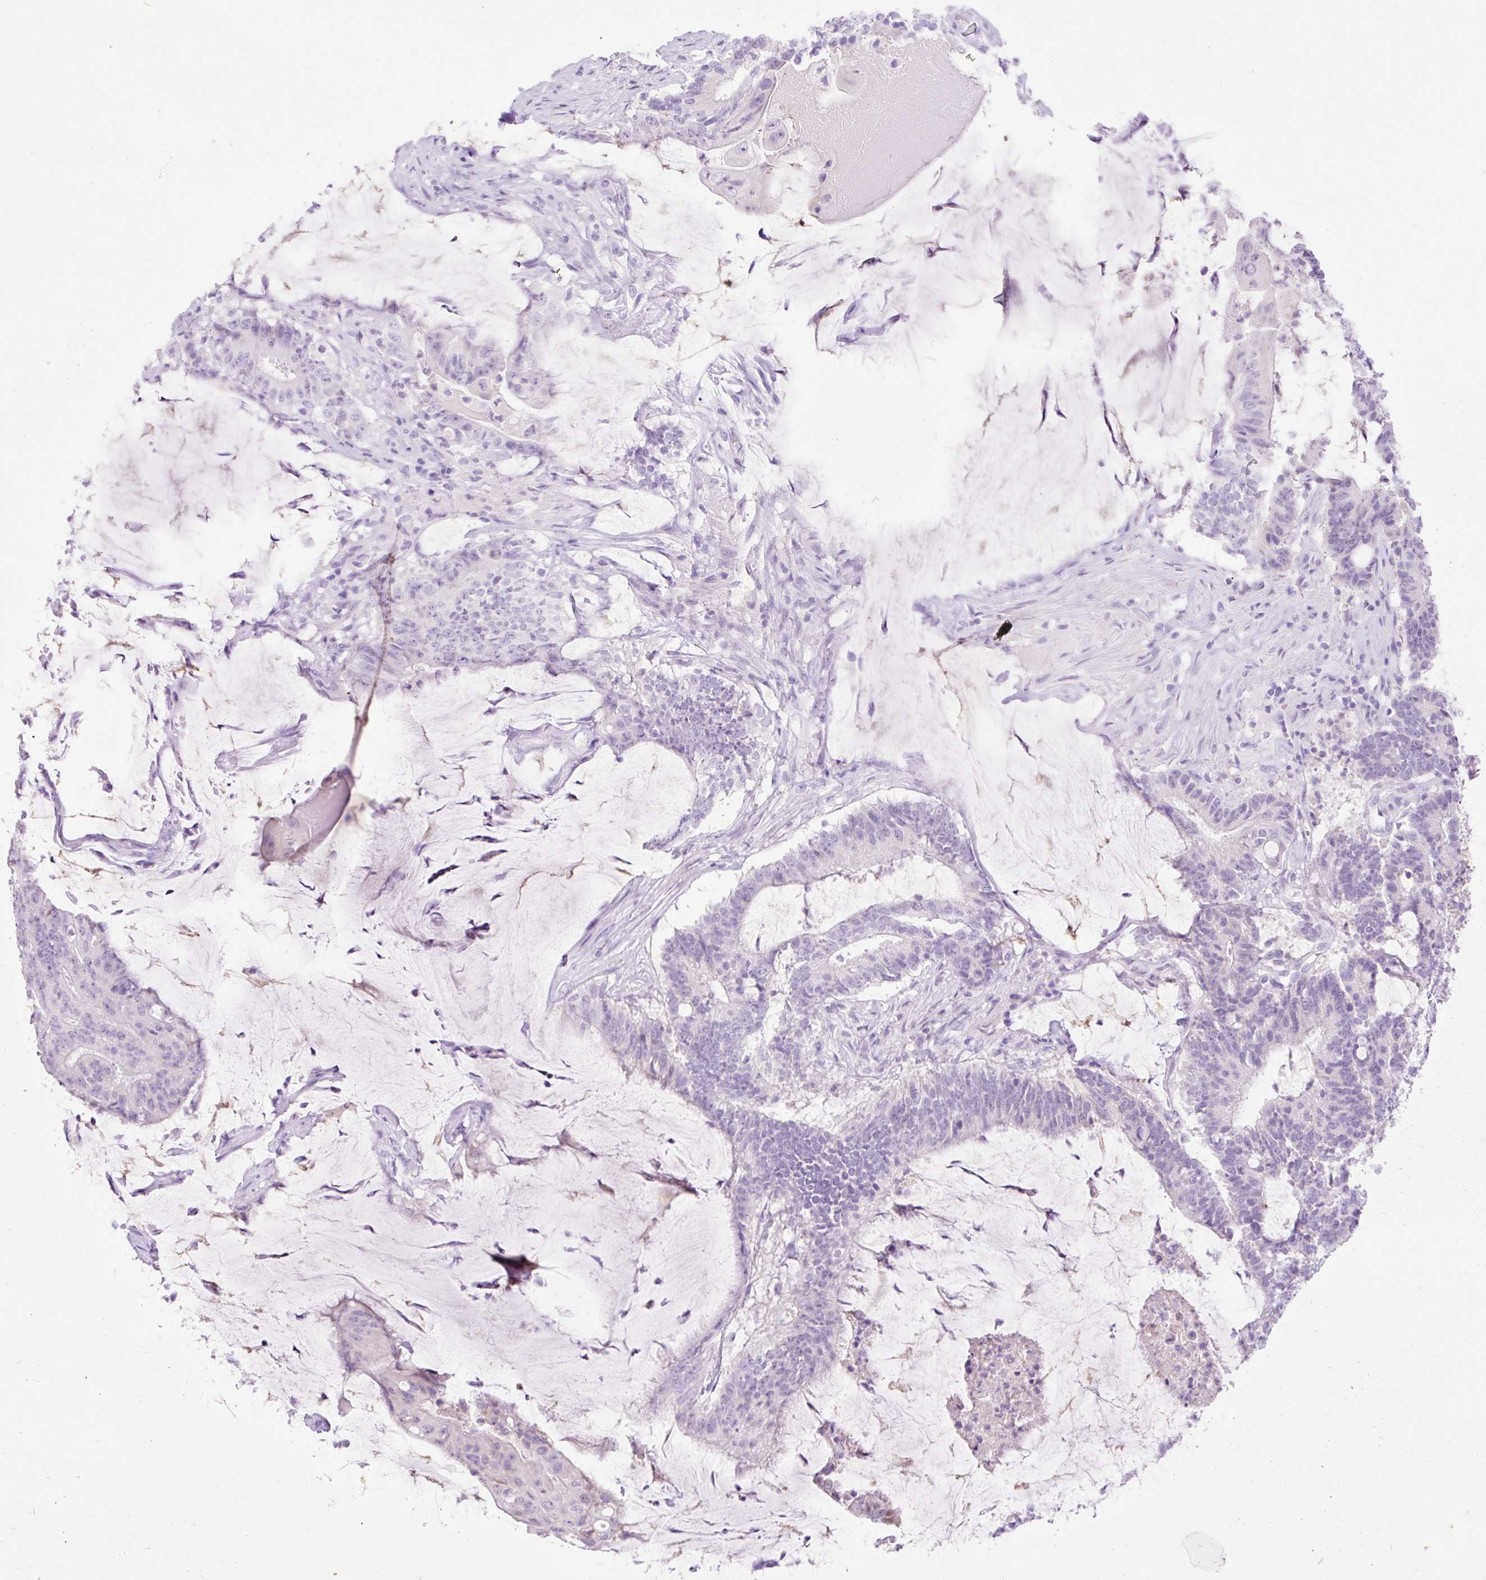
{"staining": {"intensity": "negative", "quantity": "none", "location": "none"}, "tissue": "colorectal cancer", "cell_type": "Tumor cells", "image_type": "cancer", "snomed": [{"axis": "morphology", "description": "Adenocarcinoma, NOS"}, {"axis": "topography", "description": "Colon"}], "caption": "A histopathology image of human adenocarcinoma (colorectal) is negative for staining in tumor cells.", "gene": "SLC25A40", "patient": {"sex": "female", "age": 43}}